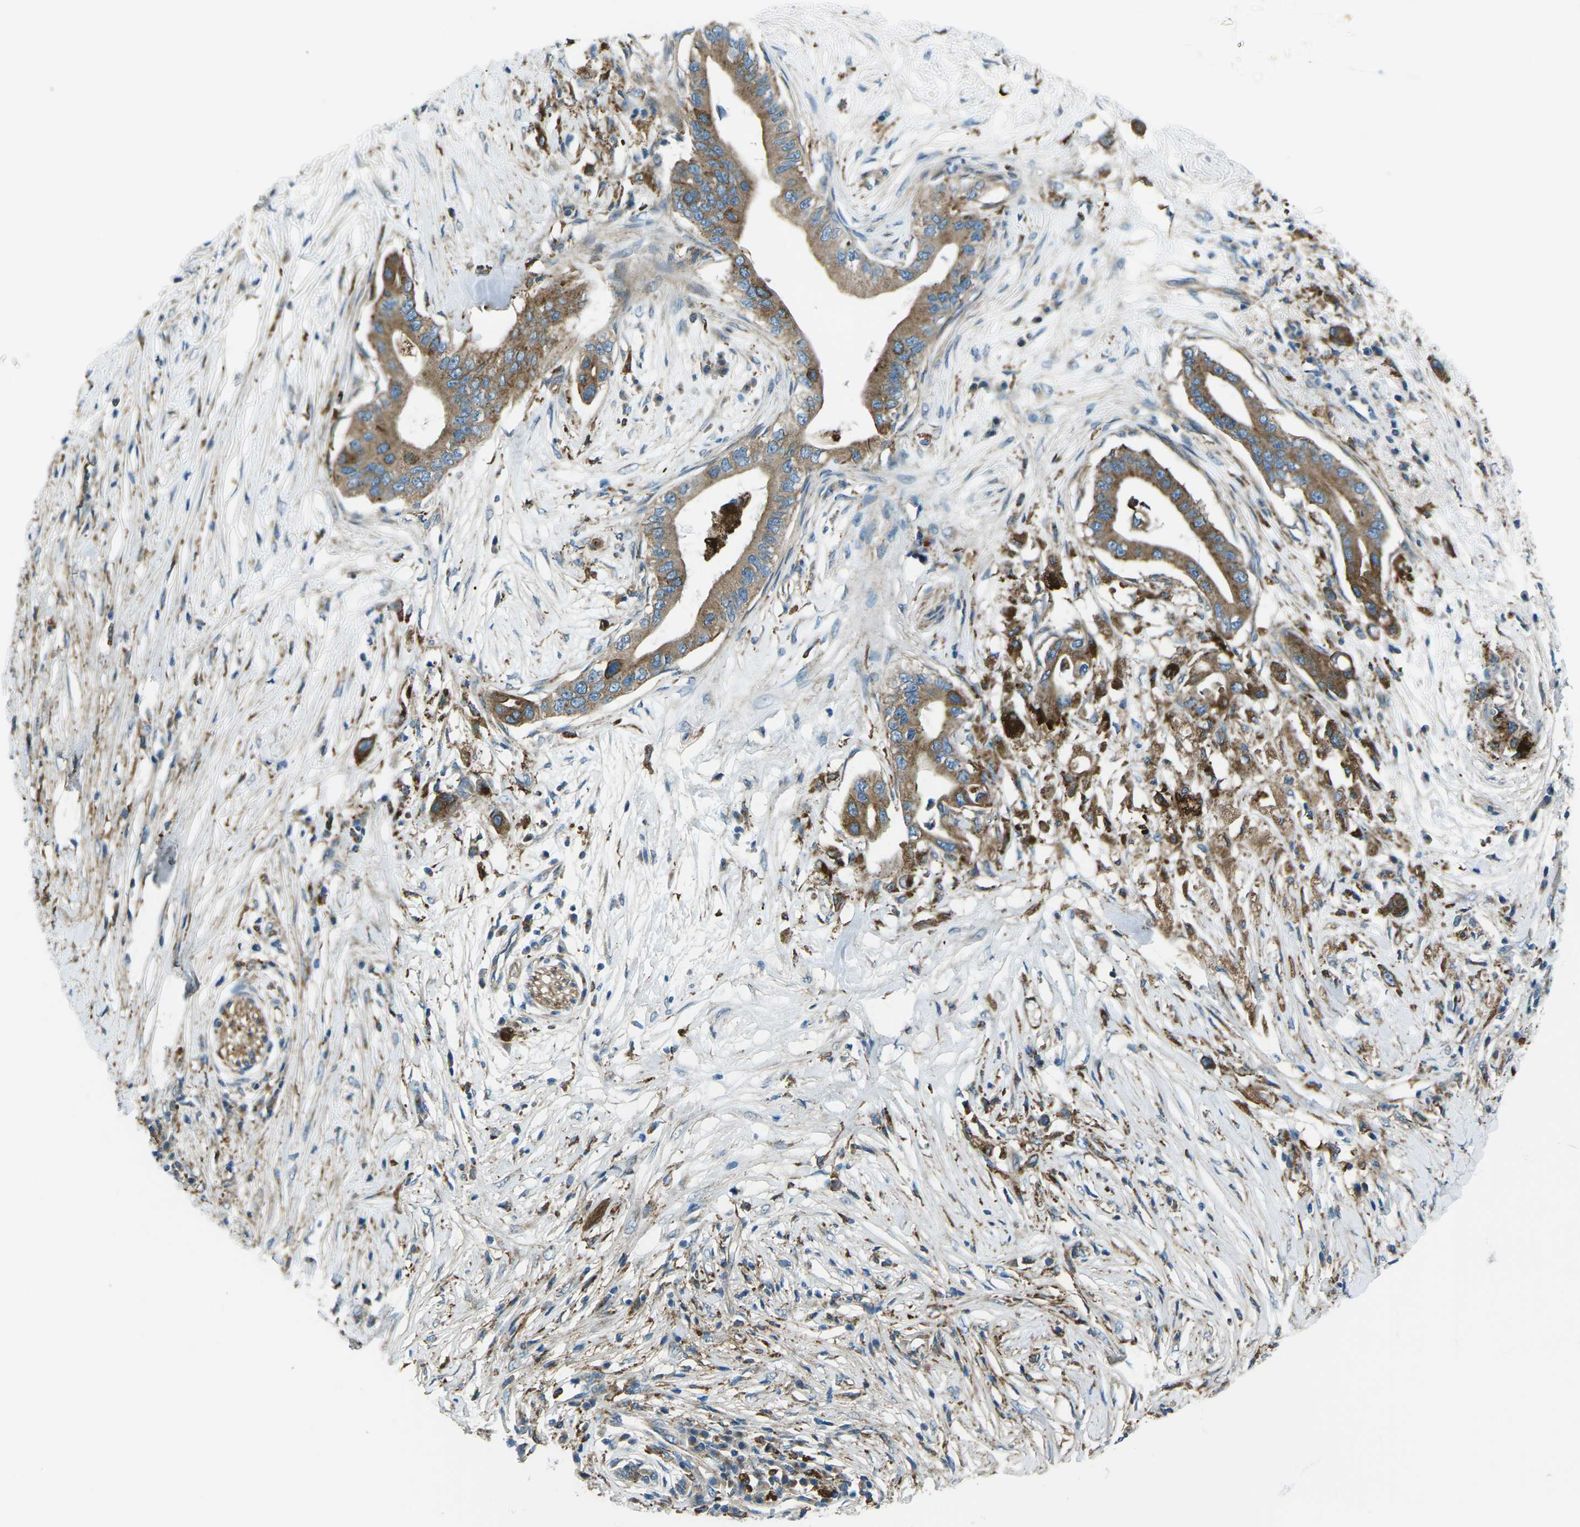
{"staining": {"intensity": "strong", "quantity": ">75%", "location": "cytoplasmic/membranous"}, "tissue": "pancreatic cancer", "cell_type": "Tumor cells", "image_type": "cancer", "snomed": [{"axis": "morphology", "description": "Adenocarcinoma, NOS"}, {"axis": "topography", "description": "Pancreas"}], "caption": "Strong cytoplasmic/membranous protein positivity is identified in approximately >75% of tumor cells in pancreatic cancer (adenocarcinoma).", "gene": "CDK17", "patient": {"sex": "male", "age": 77}}